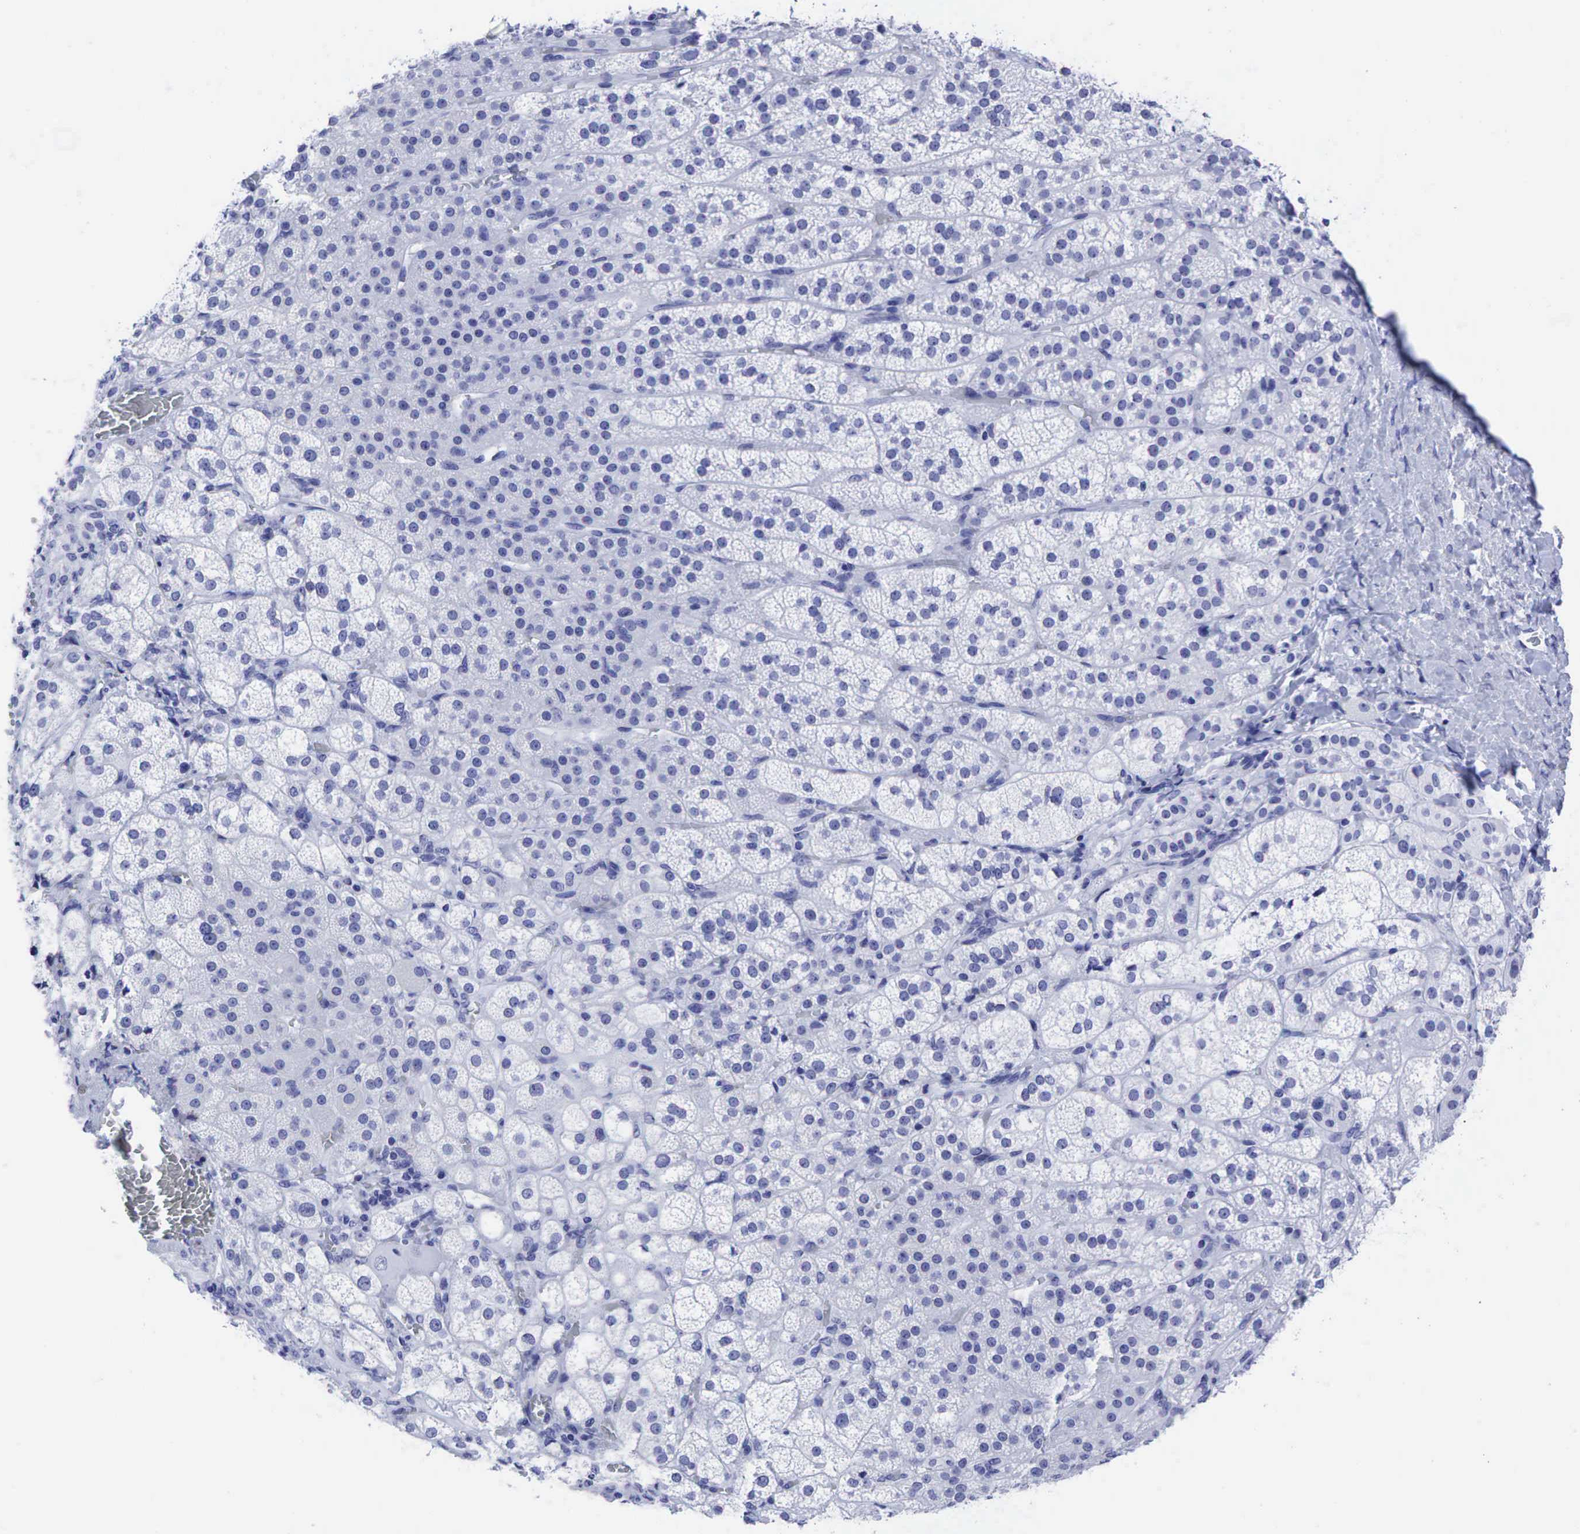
{"staining": {"intensity": "negative", "quantity": "none", "location": "none"}, "tissue": "adrenal gland", "cell_type": "Glandular cells", "image_type": "normal", "snomed": [{"axis": "morphology", "description": "Normal tissue, NOS"}, {"axis": "topography", "description": "Adrenal gland"}], "caption": "Immunohistochemistry (IHC) of benign adrenal gland exhibits no expression in glandular cells. (Stains: DAB immunohistochemistry with hematoxylin counter stain, Microscopy: brightfield microscopy at high magnification).", "gene": "CEACAM5", "patient": {"sex": "female", "age": 60}}